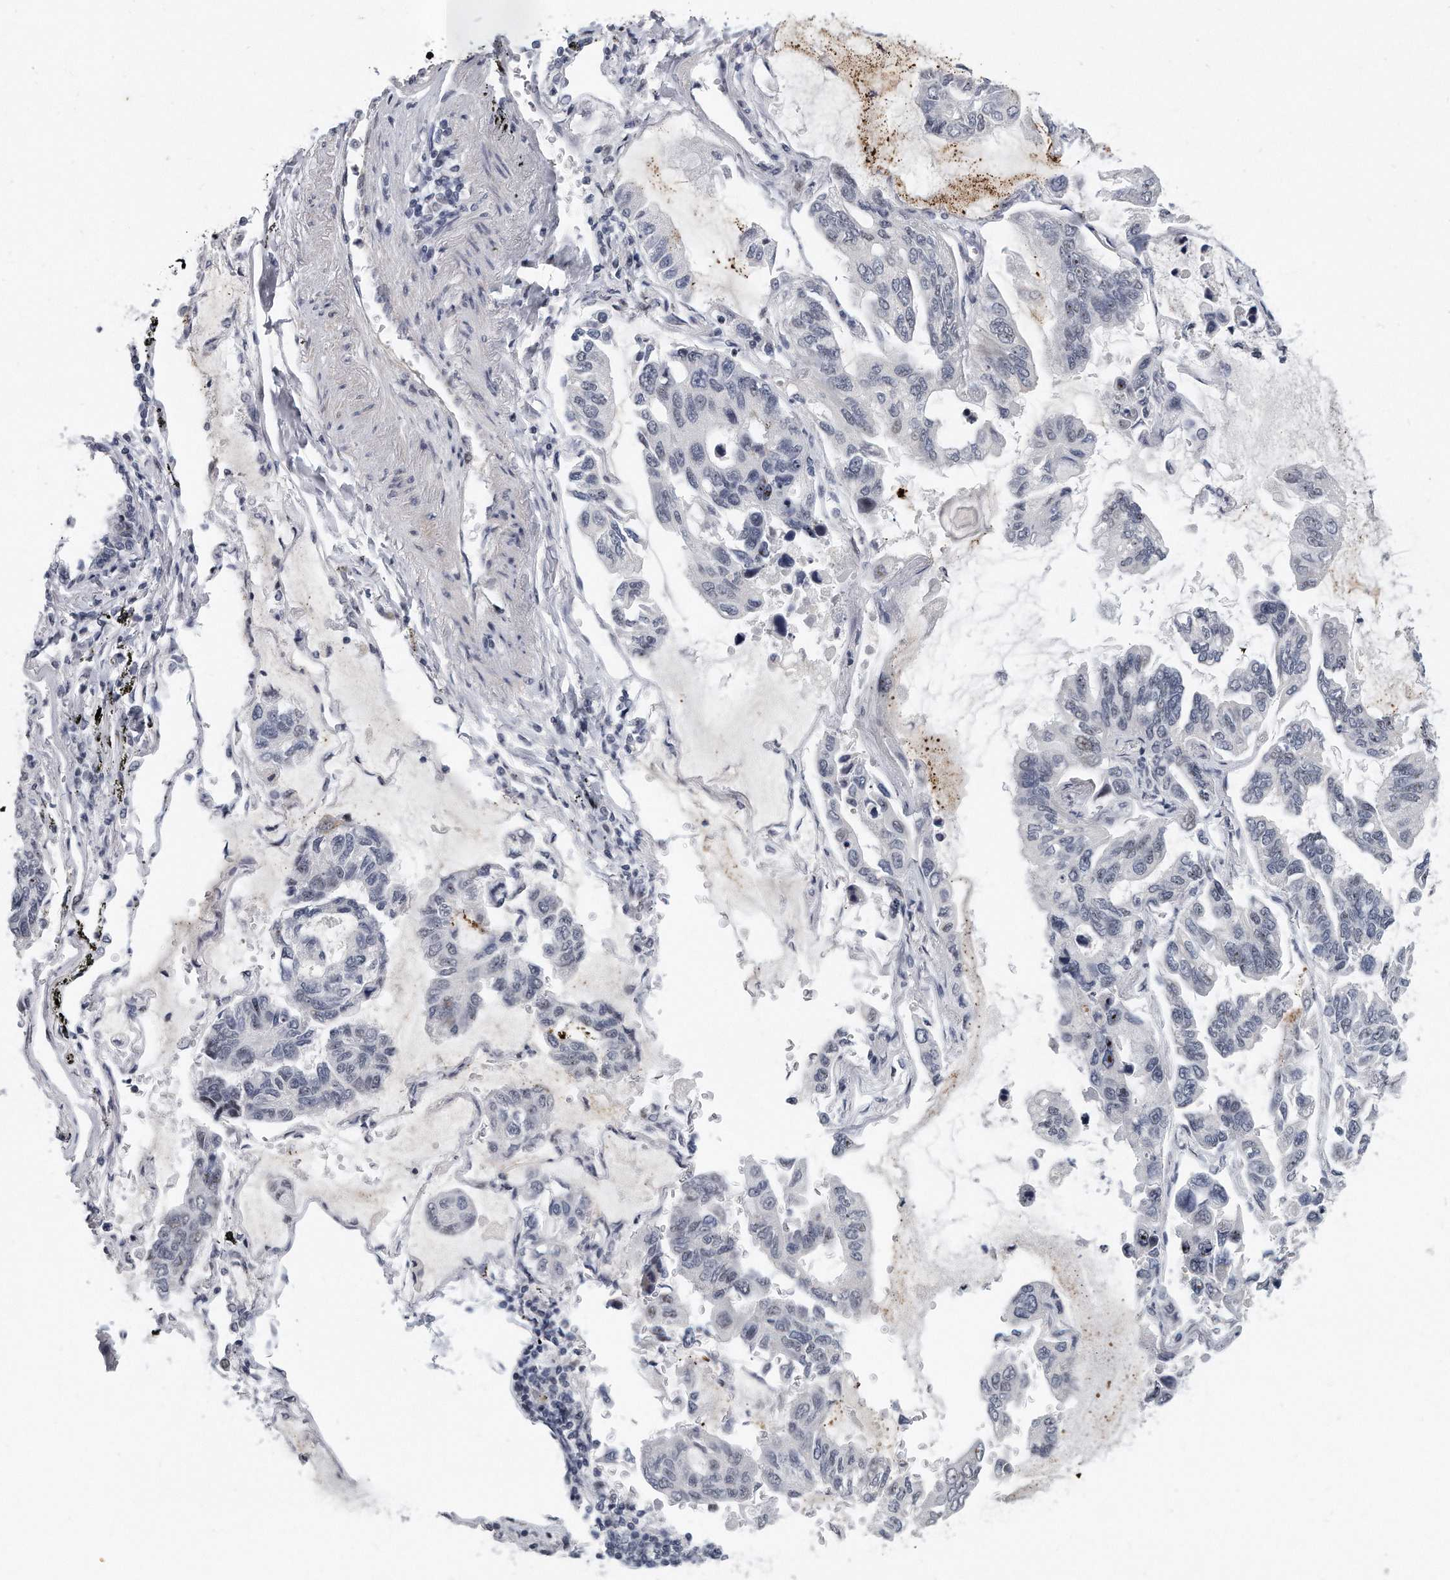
{"staining": {"intensity": "negative", "quantity": "none", "location": "none"}, "tissue": "lung cancer", "cell_type": "Tumor cells", "image_type": "cancer", "snomed": [{"axis": "morphology", "description": "Adenocarcinoma, NOS"}, {"axis": "topography", "description": "Lung"}], "caption": "Tumor cells are negative for protein expression in human adenocarcinoma (lung).", "gene": "TFCP2L1", "patient": {"sex": "male", "age": 64}}